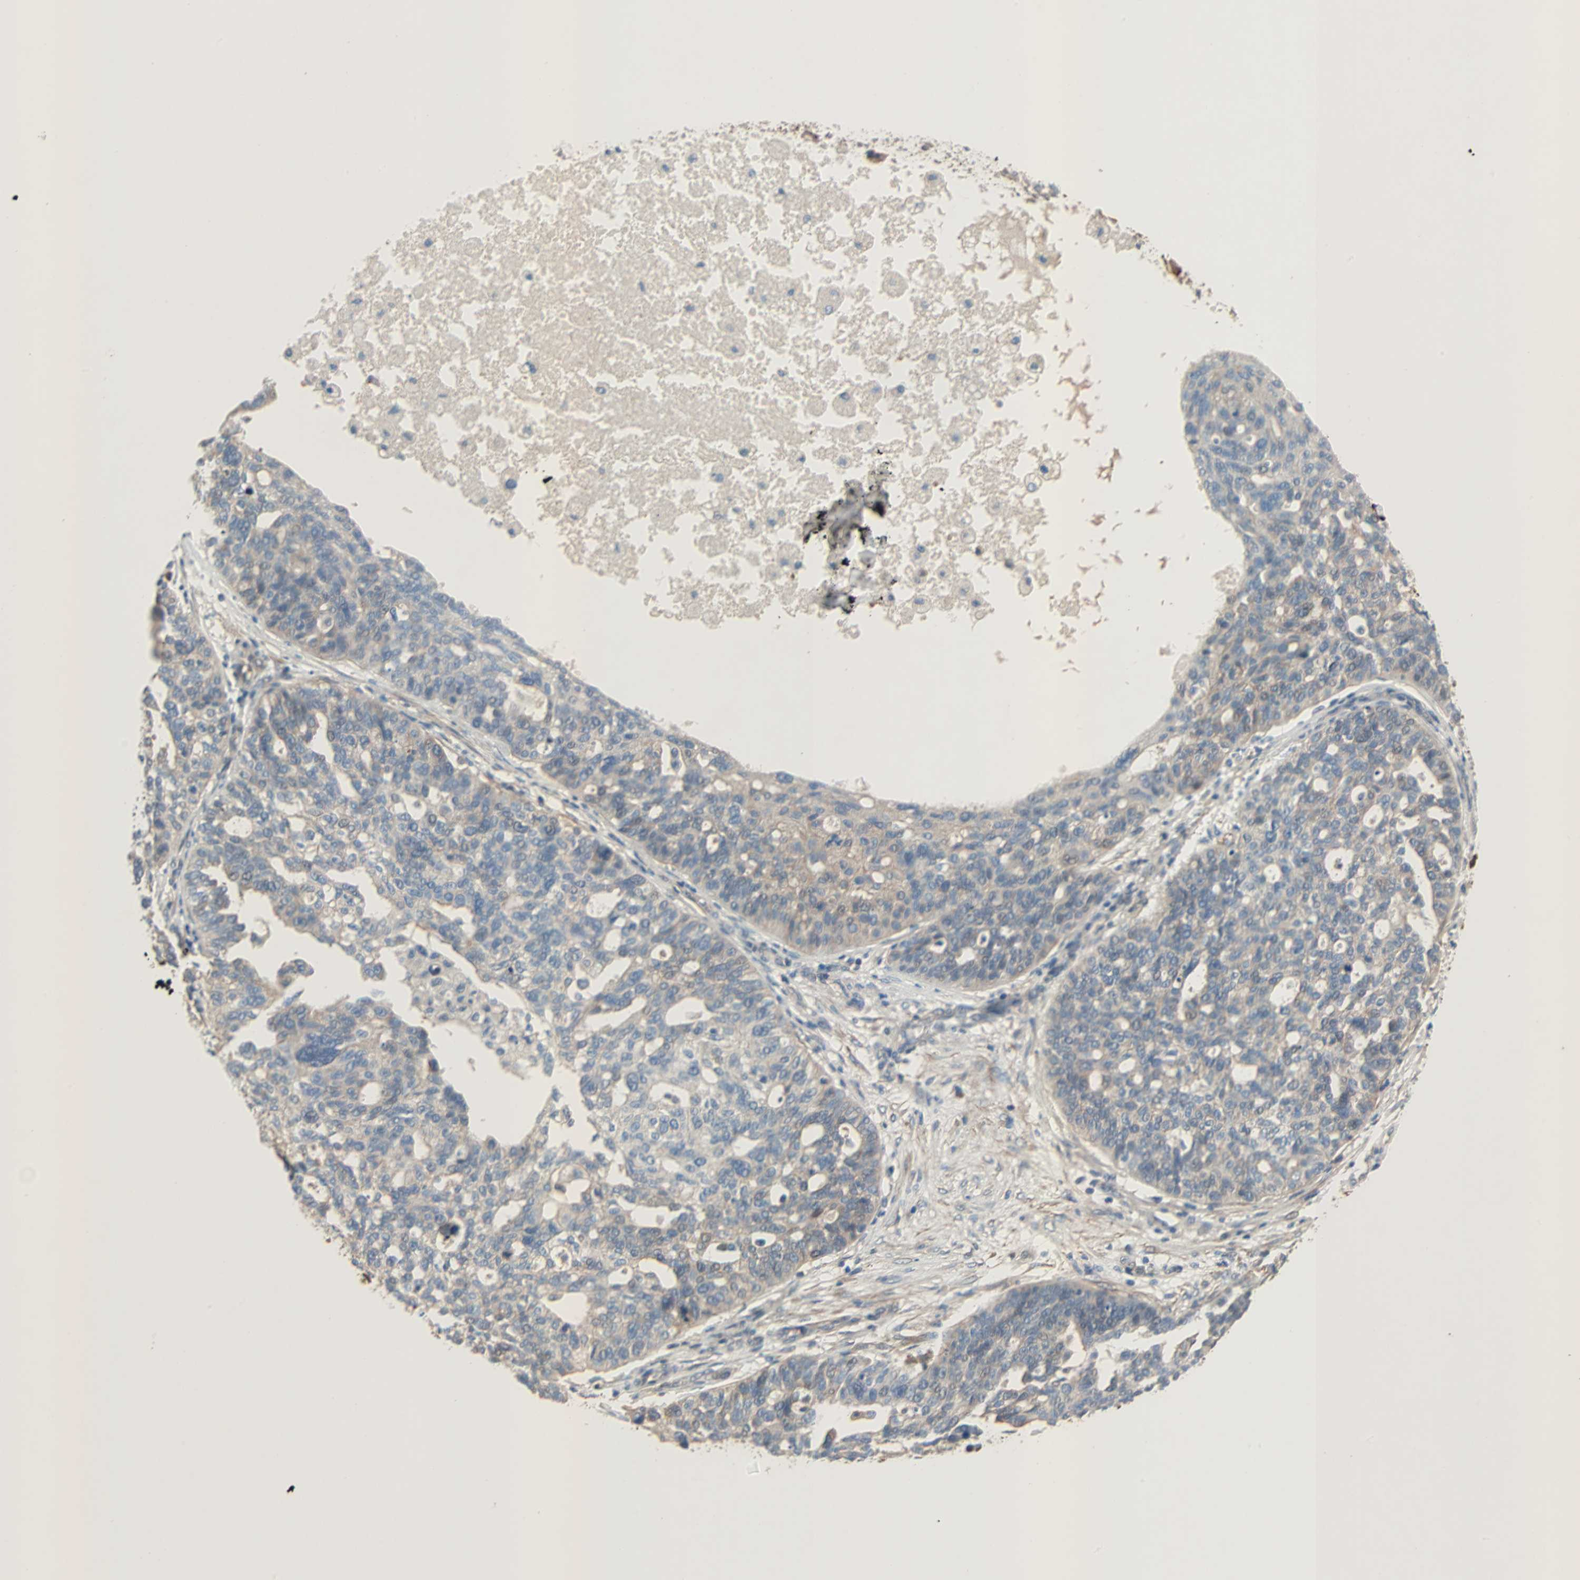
{"staining": {"intensity": "weak", "quantity": ">75%", "location": "cytoplasmic/membranous"}, "tissue": "ovarian cancer", "cell_type": "Tumor cells", "image_type": "cancer", "snomed": [{"axis": "morphology", "description": "Cystadenocarcinoma, serous, NOS"}, {"axis": "topography", "description": "Ovary"}], "caption": "Immunohistochemical staining of ovarian serous cystadenocarcinoma shows weak cytoplasmic/membranous protein positivity in approximately >75% of tumor cells.", "gene": "TNFRSF12A", "patient": {"sex": "female", "age": 59}}